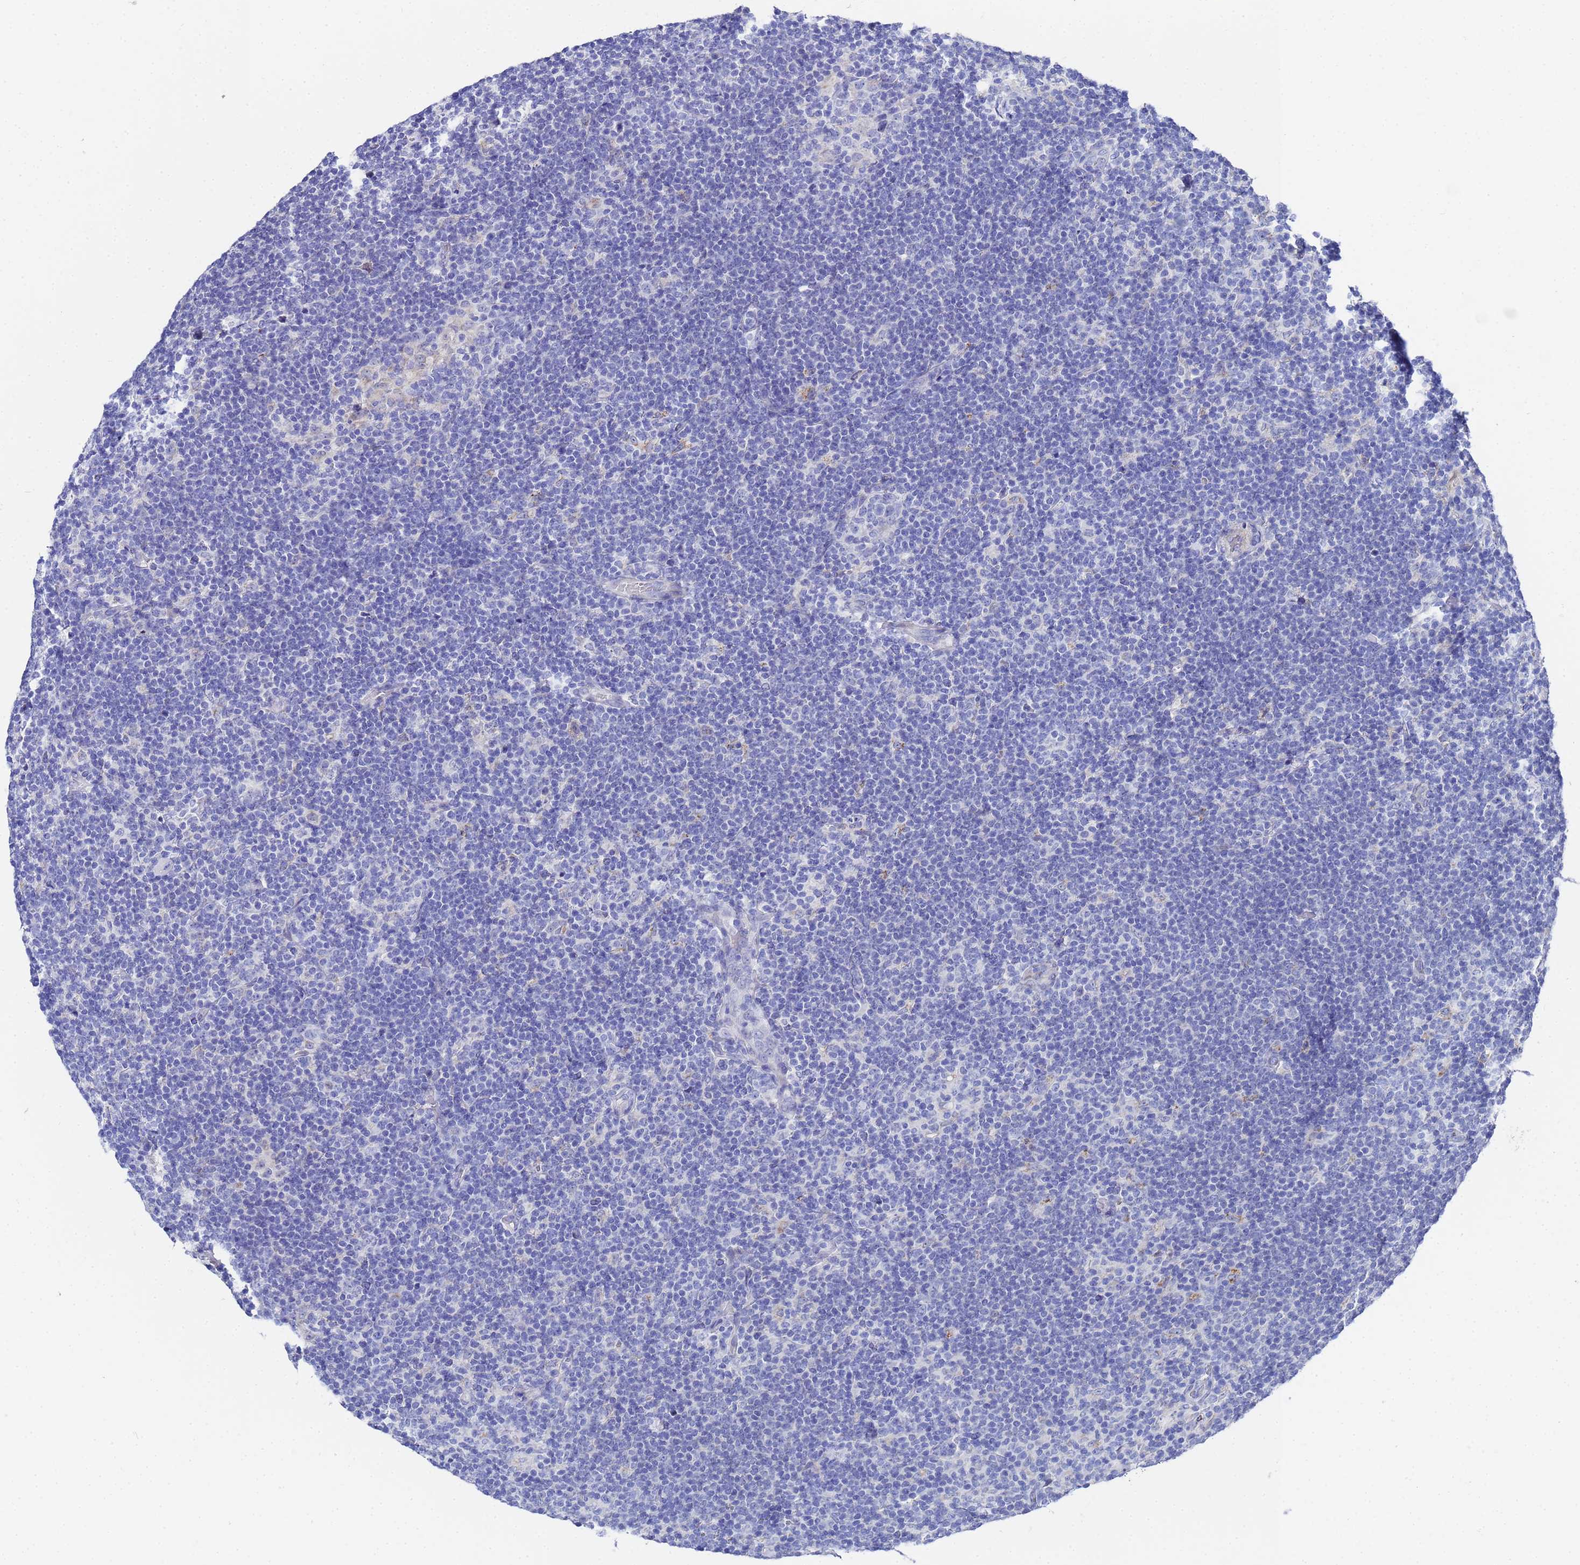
{"staining": {"intensity": "negative", "quantity": "none", "location": "none"}, "tissue": "lymphoma", "cell_type": "Tumor cells", "image_type": "cancer", "snomed": [{"axis": "morphology", "description": "Hodgkin's disease, NOS"}, {"axis": "topography", "description": "Lymph node"}], "caption": "A high-resolution micrograph shows immunohistochemistry (IHC) staining of lymphoma, which shows no significant staining in tumor cells.", "gene": "ZNF26", "patient": {"sex": "female", "age": 57}}